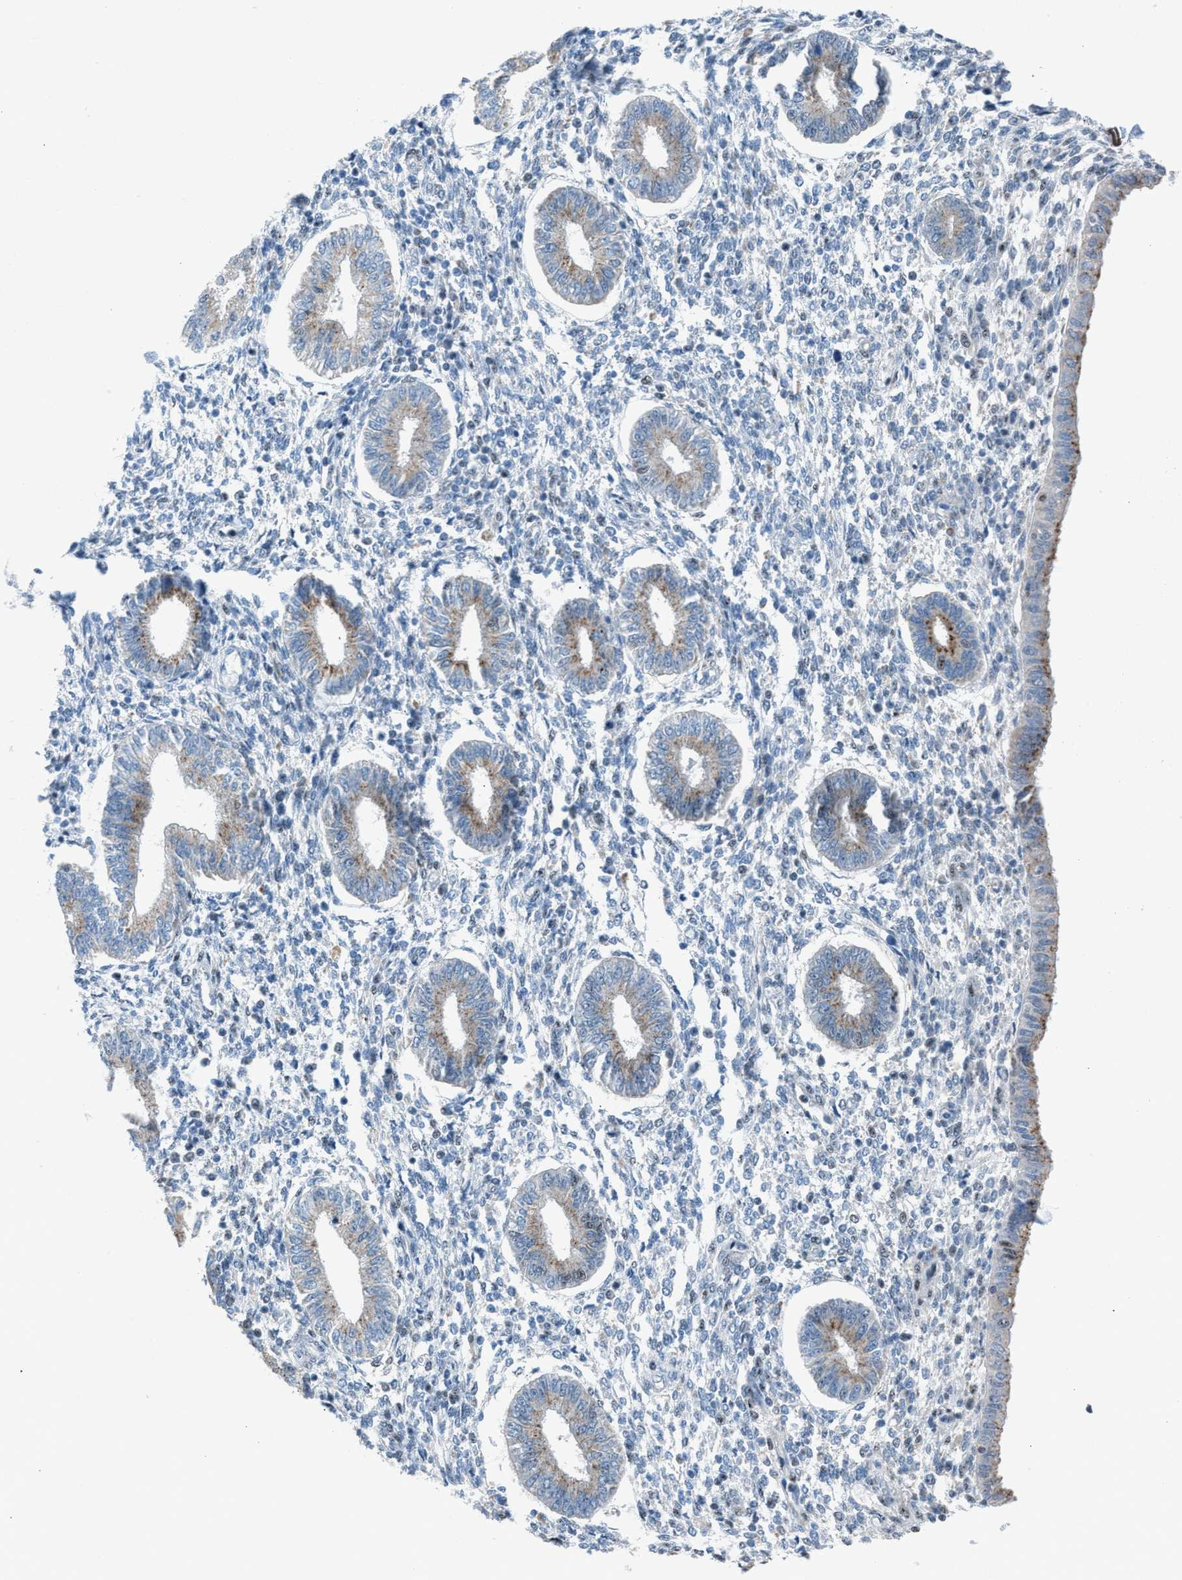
{"staining": {"intensity": "negative", "quantity": "none", "location": "none"}, "tissue": "endometrium", "cell_type": "Cells in endometrial stroma", "image_type": "normal", "snomed": [{"axis": "morphology", "description": "Normal tissue, NOS"}, {"axis": "topography", "description": "Endometrium"}], "caption": "The histopathology image reveals no significant staining in cells in endometrial stroma of endometrium. (Stains: DAB (3,3'-diaminobenzidine) immunohistochemistry (IHC) with hematoxylin counter stain, Microscopy: brightfield microscopy at high magnification).", "gene": "CENPP", "patient": {"sex": "female", "age": 50}}